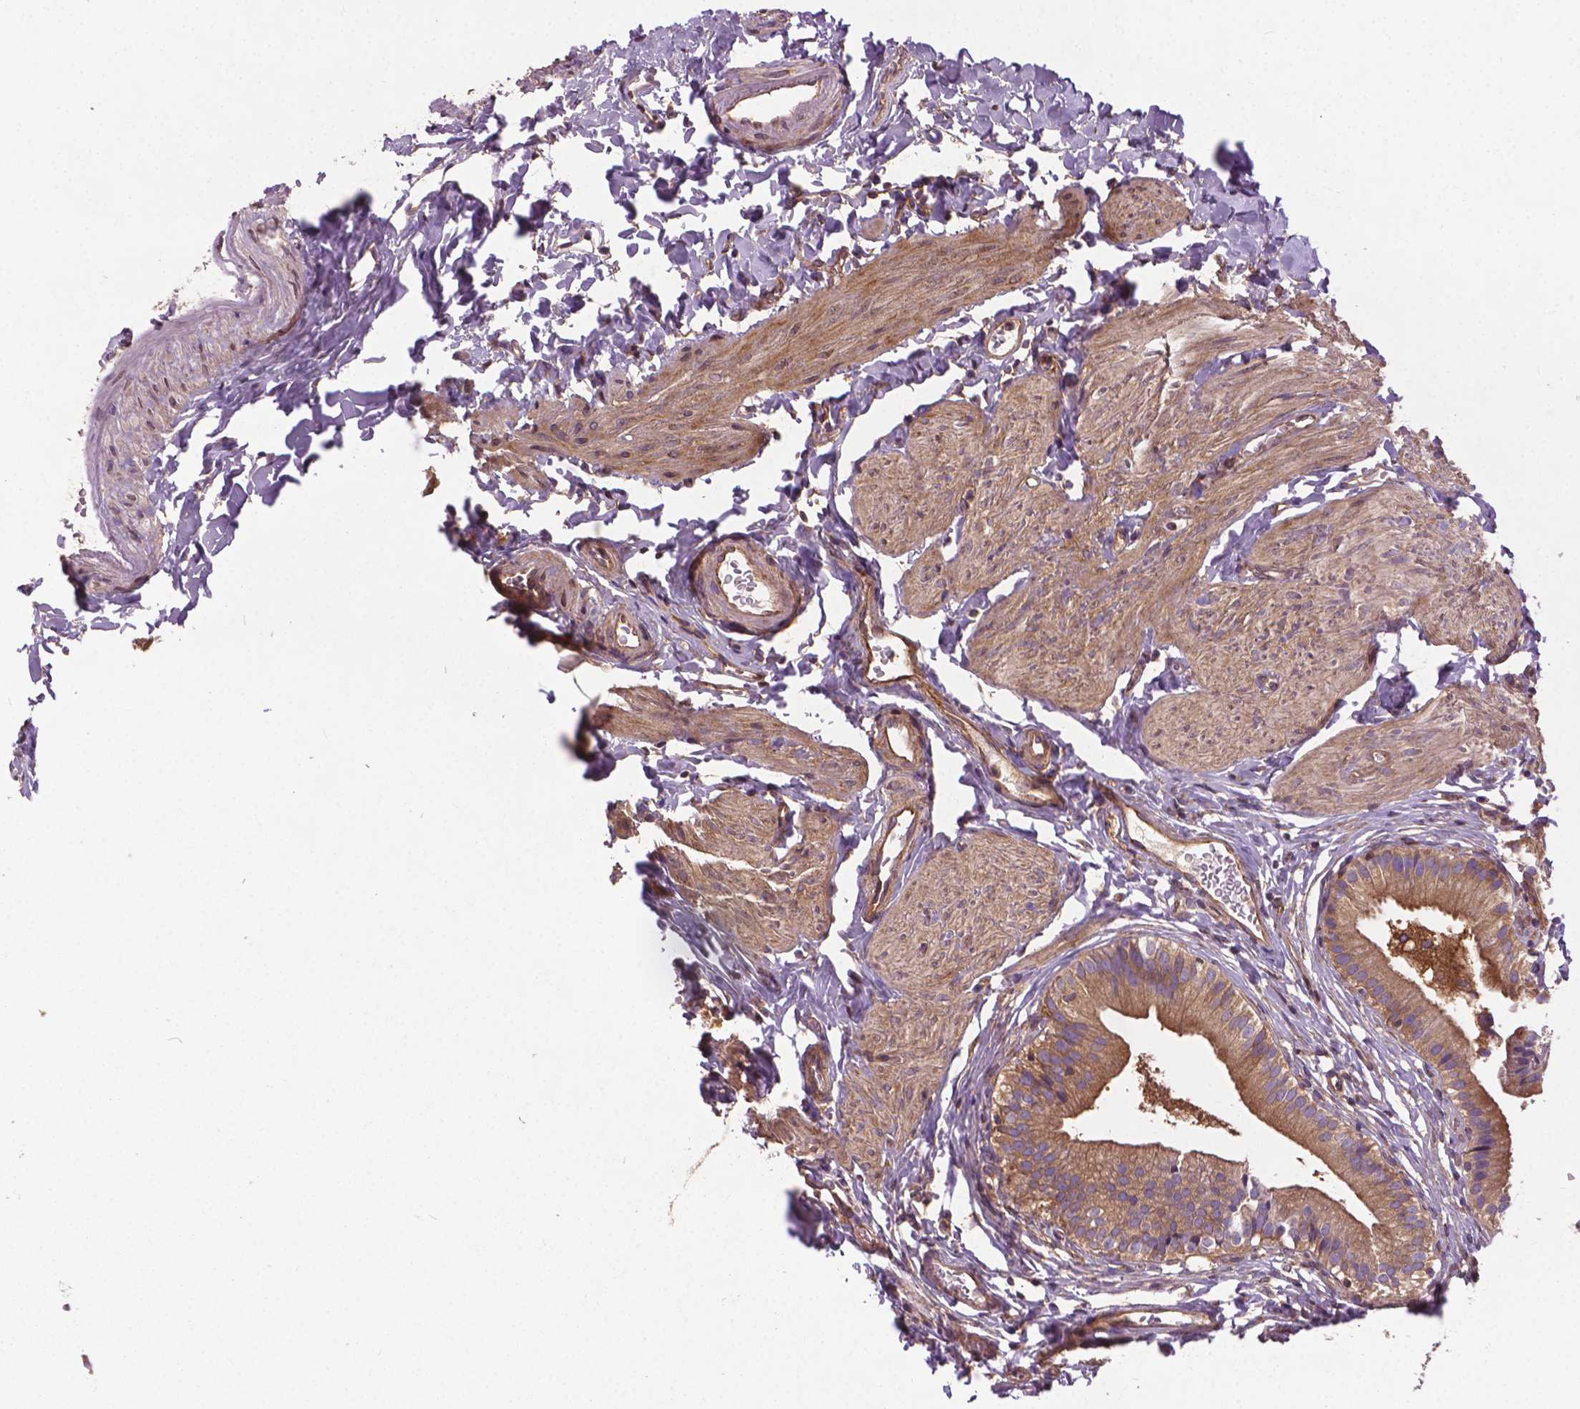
{"staining": {"intensity": "moderate", "quantity": ">75%", "location": "cytoplasmic/membranous"}, "tissue": "gallbladder", "cell_type": "Glandular cells", "image_type": "normal", "snomed": [{"axis": "morphology", "description": "Normal tissue, NOS"}, {"axis": "topography", "description": "Gallbladder"}], "caption": "Gallbladder stained with a brown dye exhibits moderate cytoplasmic/membranous positive staining in approximately >75% of glandular cells.", "gene": "MZT1", "patient": {"sex": "female", "age": 47}}